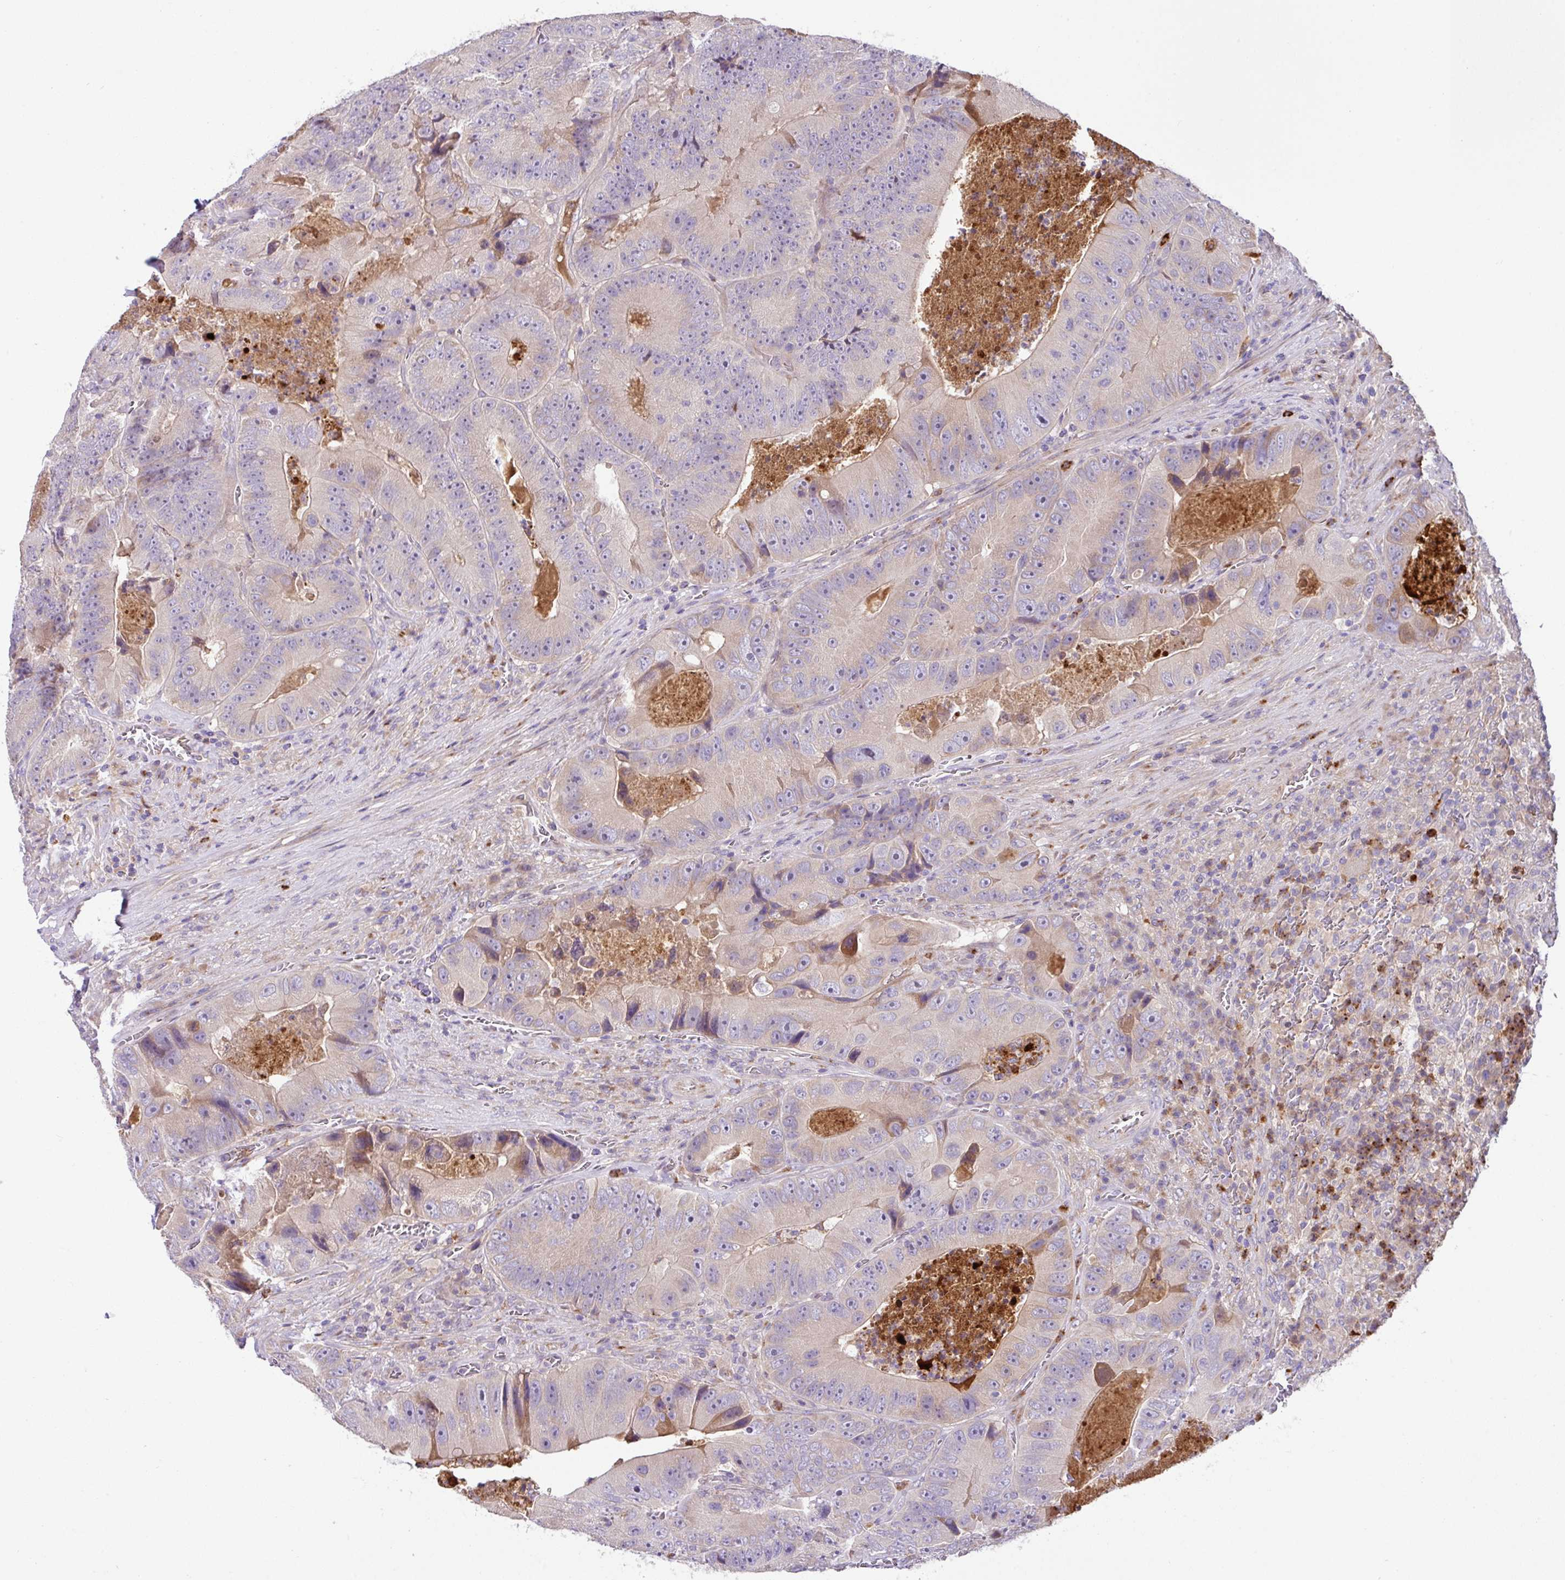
{"staining": {"intensity": "weak", "quantity": "<25%", "location": "cytoplasmic/membranous"}, "tissue": "colorectal cancer", "cell_type": "Tumor cells", "image_type": "cancer", "snomed": [{"axis": "morphology", "description": "Adenocarcinoma, NOS"}, {"axis": "topography", "description": "Colon"}], "caption": "Immunohistochemistry (IHC) of colorectal cancer (adenocarcinoma) demonstrates no staining in tumor cells. (DAB (3,3'-diaminobenzidine) immunohistochemistry (IHC) visualized using brightfield microscopy, high magnification).", "gene": "CRISP3", "patient": {"sex": "female", "age": 86}}